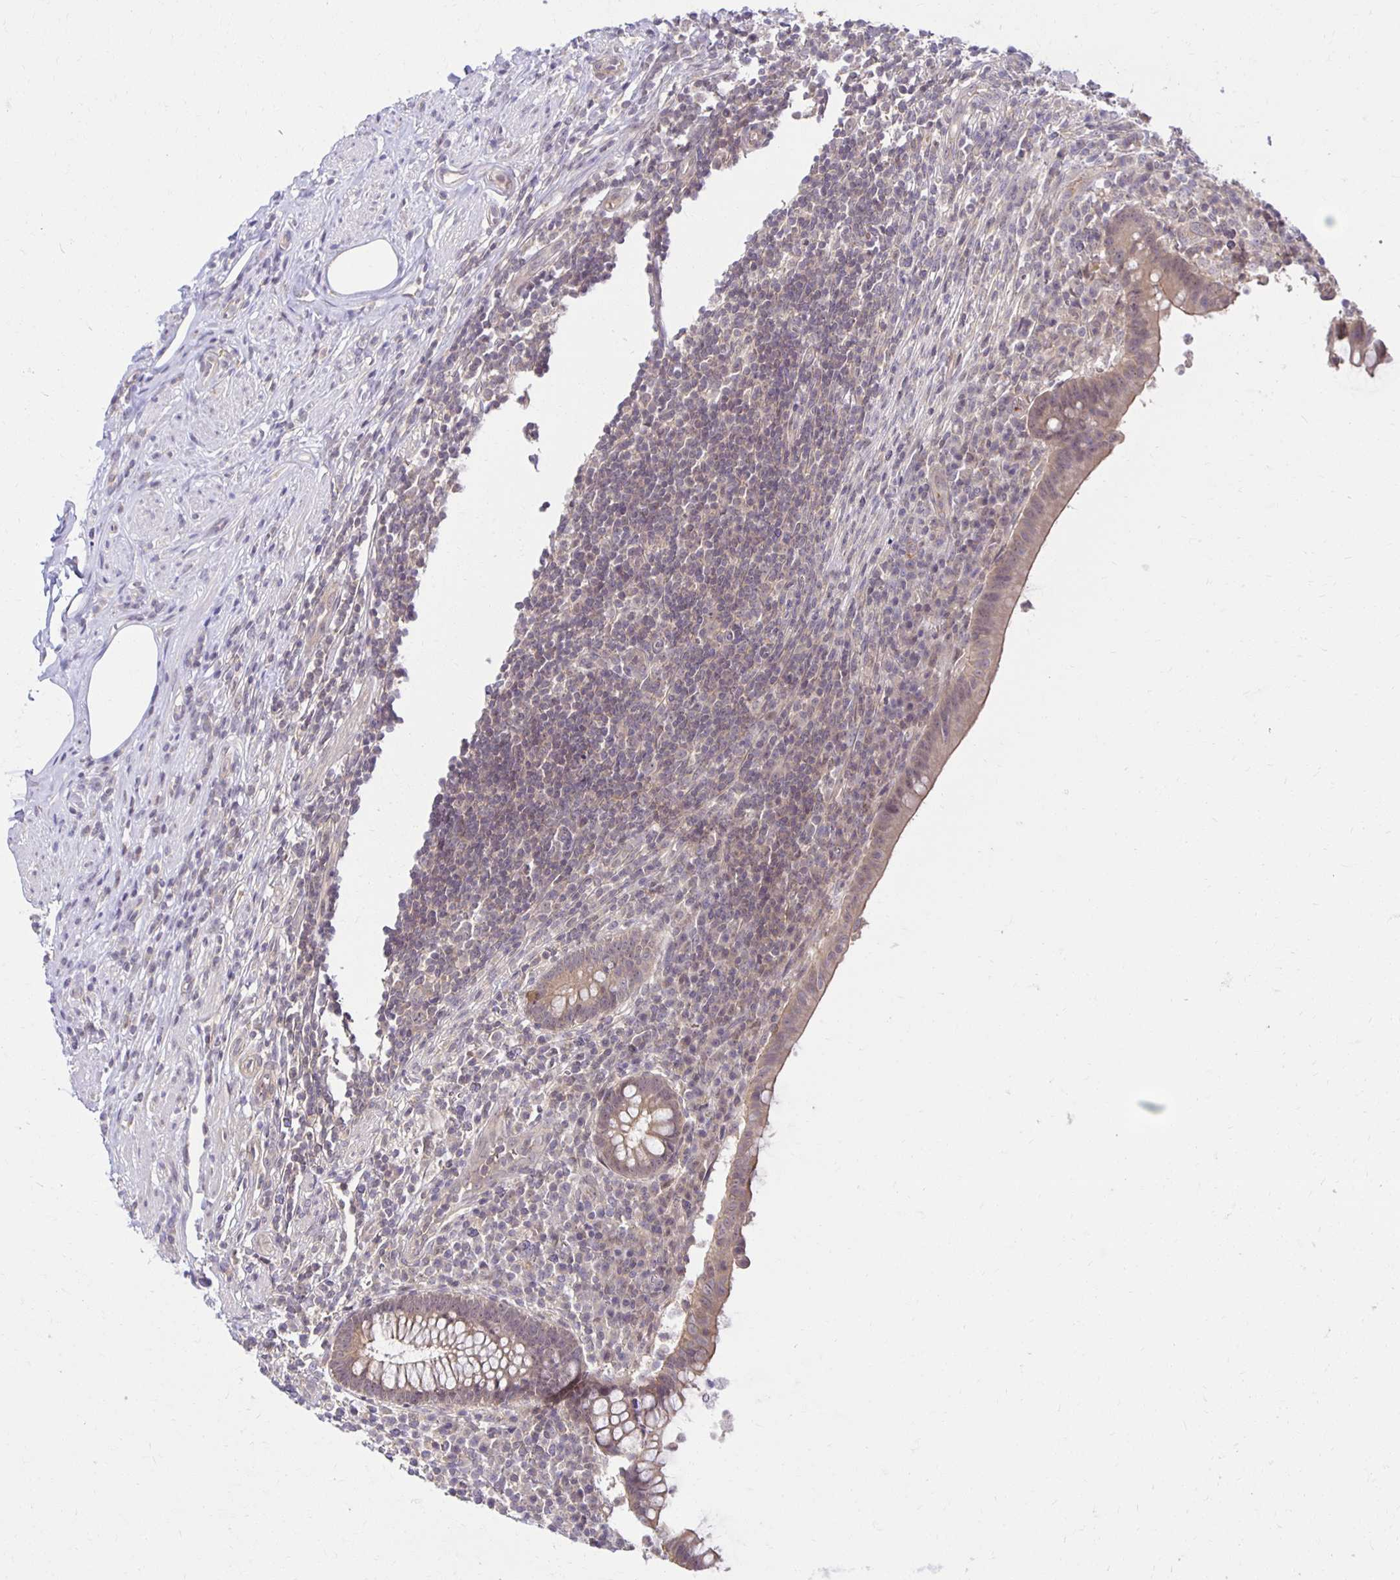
{"staining": {"intensity": "weak", "quantity": ">75%", "location": "cytoplasmic/membranous"}, "tissue": "appendix", "cell_type": "Glandular cells", "image_type": "normal", "snomed": [{"axis": "morphology", "description": "Normal tissue, NOS"}, {"axis": "topography", "description": "Appendix"}], "caption": "Immunohistochemical staining of unremarkable human appendix reveals low levels of weak cytoplasmic/membranous staining in approximately >75% of glandular cells.", "gene": "MIEN1", "patient": {"sex": "female", "age": 56}}